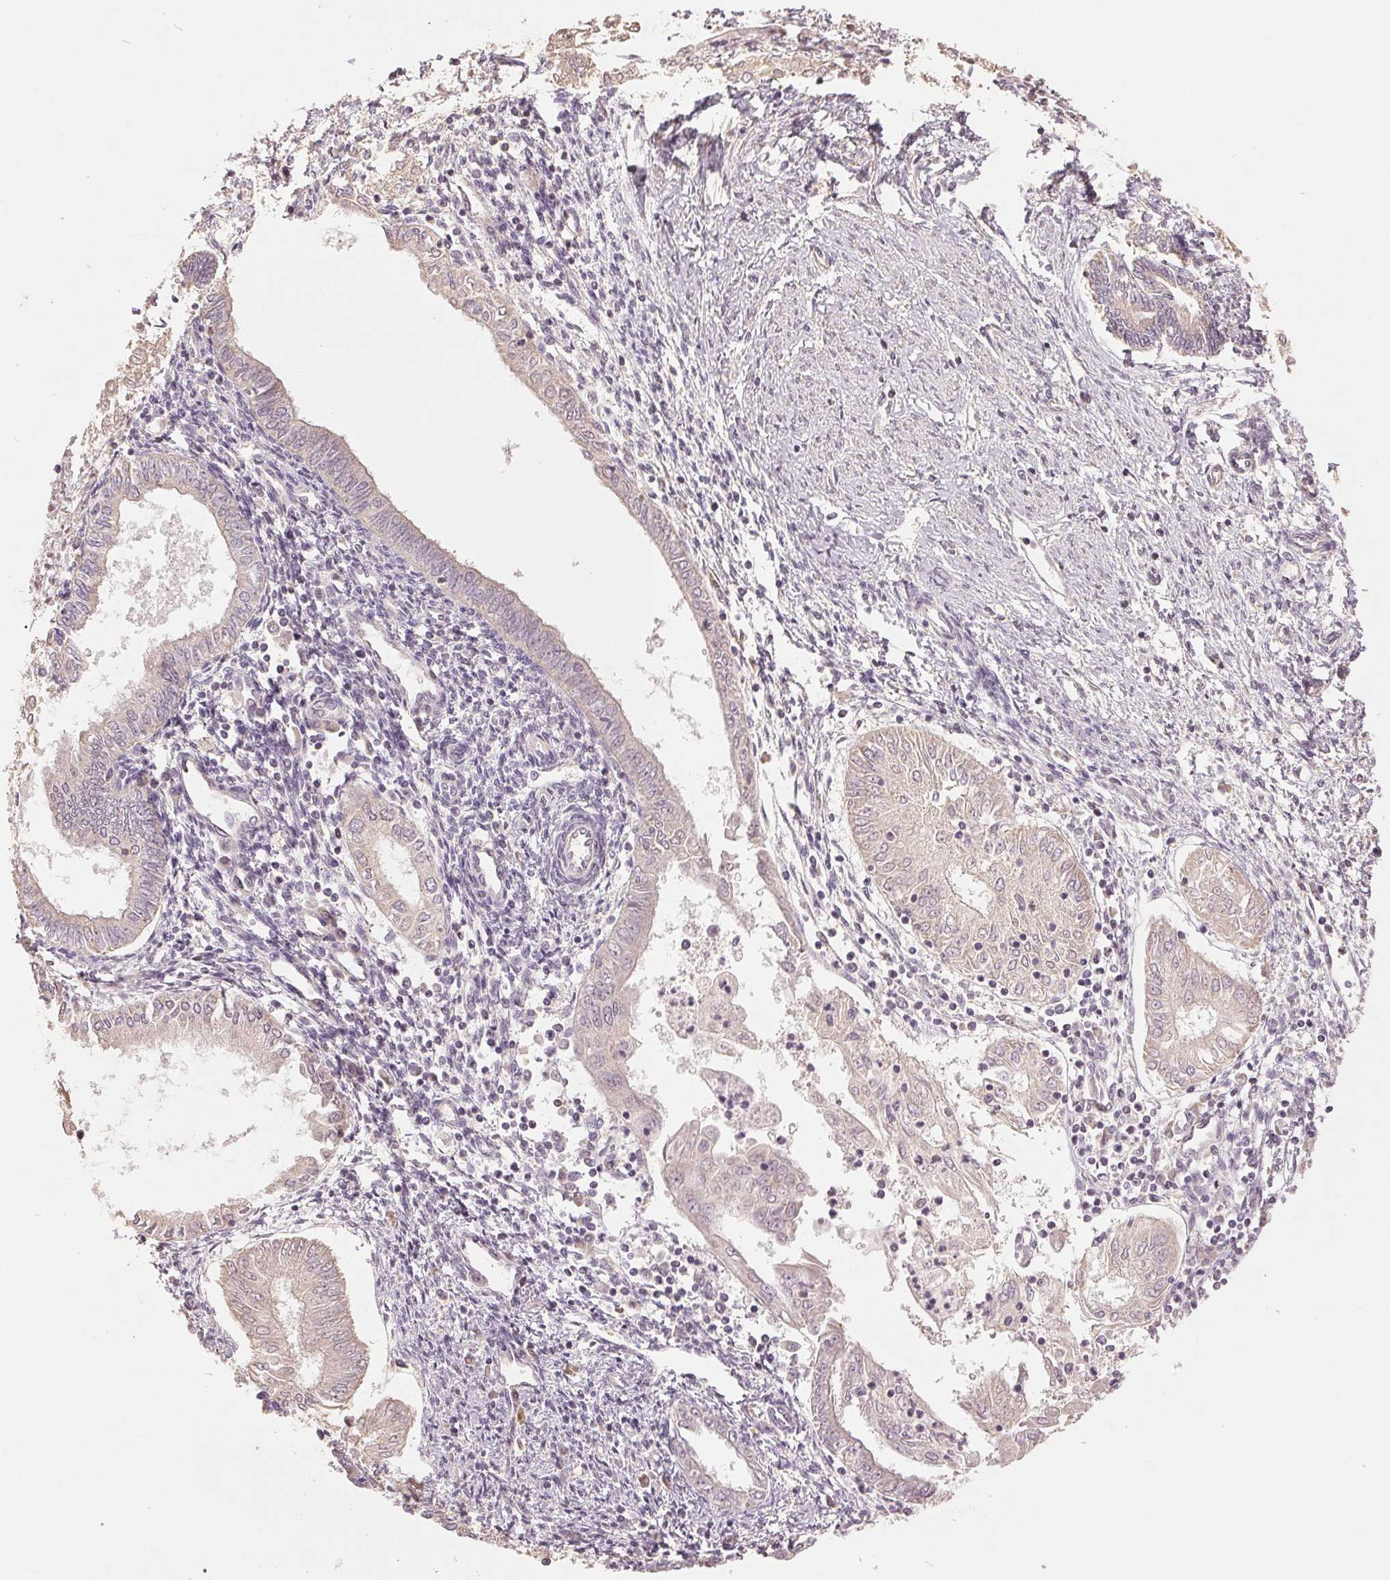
{"staining": {"intensity": "negative", "quantity": "none", "location": "none"}, "tissue": "endometrial cancer", "cell_type": "Tumor cells", "image_type": "cancer", "snomed": [{"axis": "morphology", "description": "Adenocarcinoma, NOS"}, {"axis": "topography", "description": "Endometrium"}], "caption": "An image of adenocarcinoma (endometrial) stained for a protein reveals no brown staining in tumor cells. Brightfield microscopy of immunohistochemistry (IHC) stained with DAB (brown) and hematoxylin (blue), captured at high magnification.", "gene": "COX14", "patient": {"sex": "female", "age": 68}}